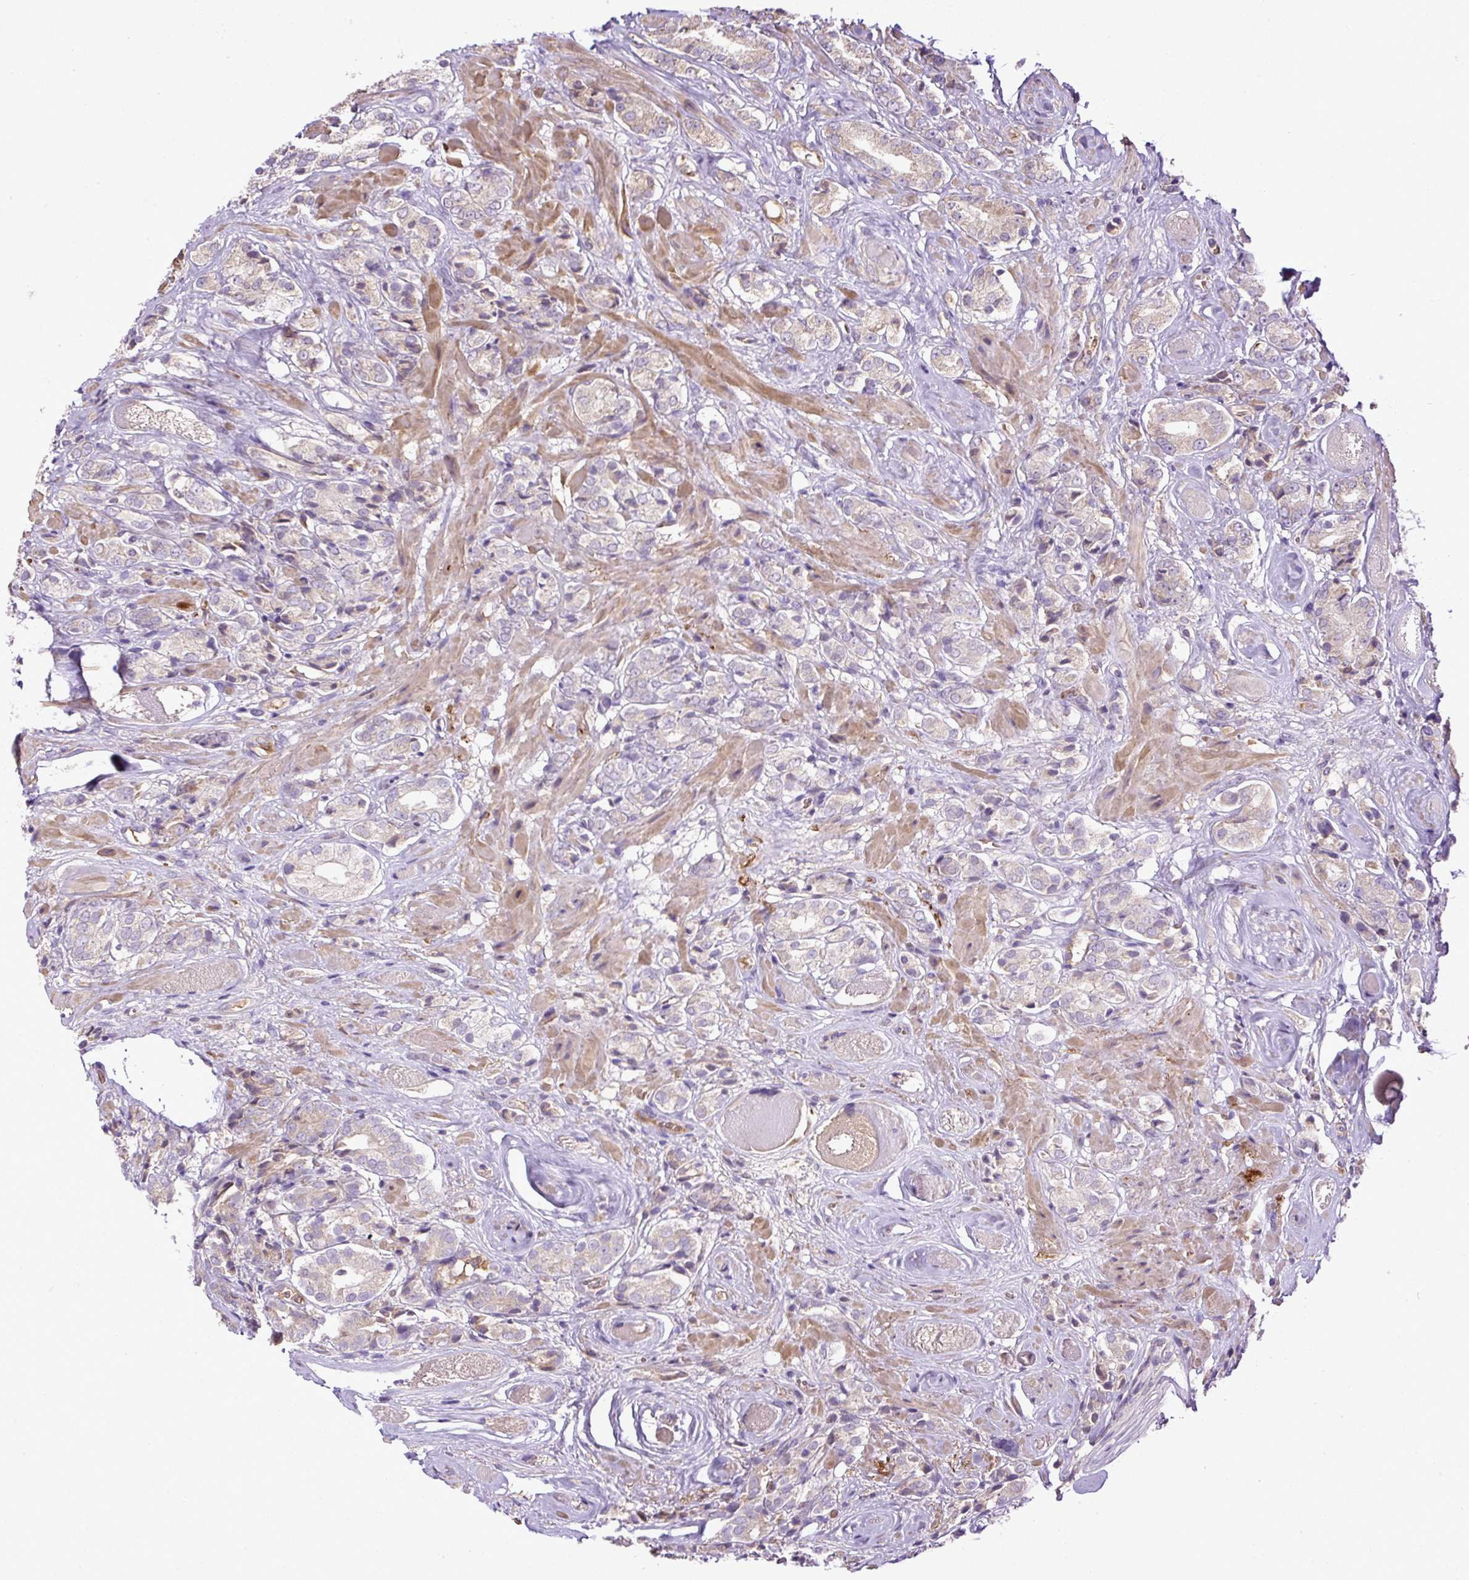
{"staining": {"intensity": "weak", "quantity": "25%-75%", "location": "cytoplasmic/membranous"}, "tissue": "prostate cancer", "cell_type": "Tumor cells", "image_type": "cancer", "snomed": [{"axis": "morphology", "description": "Adenocarcinoma, High grade"}, {"axis": "topography", "description": "Prostate and seminal vesicle, NOS"}], "caption": "IHC staining of high-grade adenocarcinoma (prostate), which shows low levels of weak cytoplasmic/membranous staining in approximately 25%-75% of tumor cells indicating weak cytoplasmic/membranous protein positivity. The staining was performed using DAB (3,3'-diaminobenzidine) (brown) for protein detection and nuclei were counterstained in hematoxylin (blue).", "gene": "CXCL13", "patient": {"sex": "male", "age": 64}}